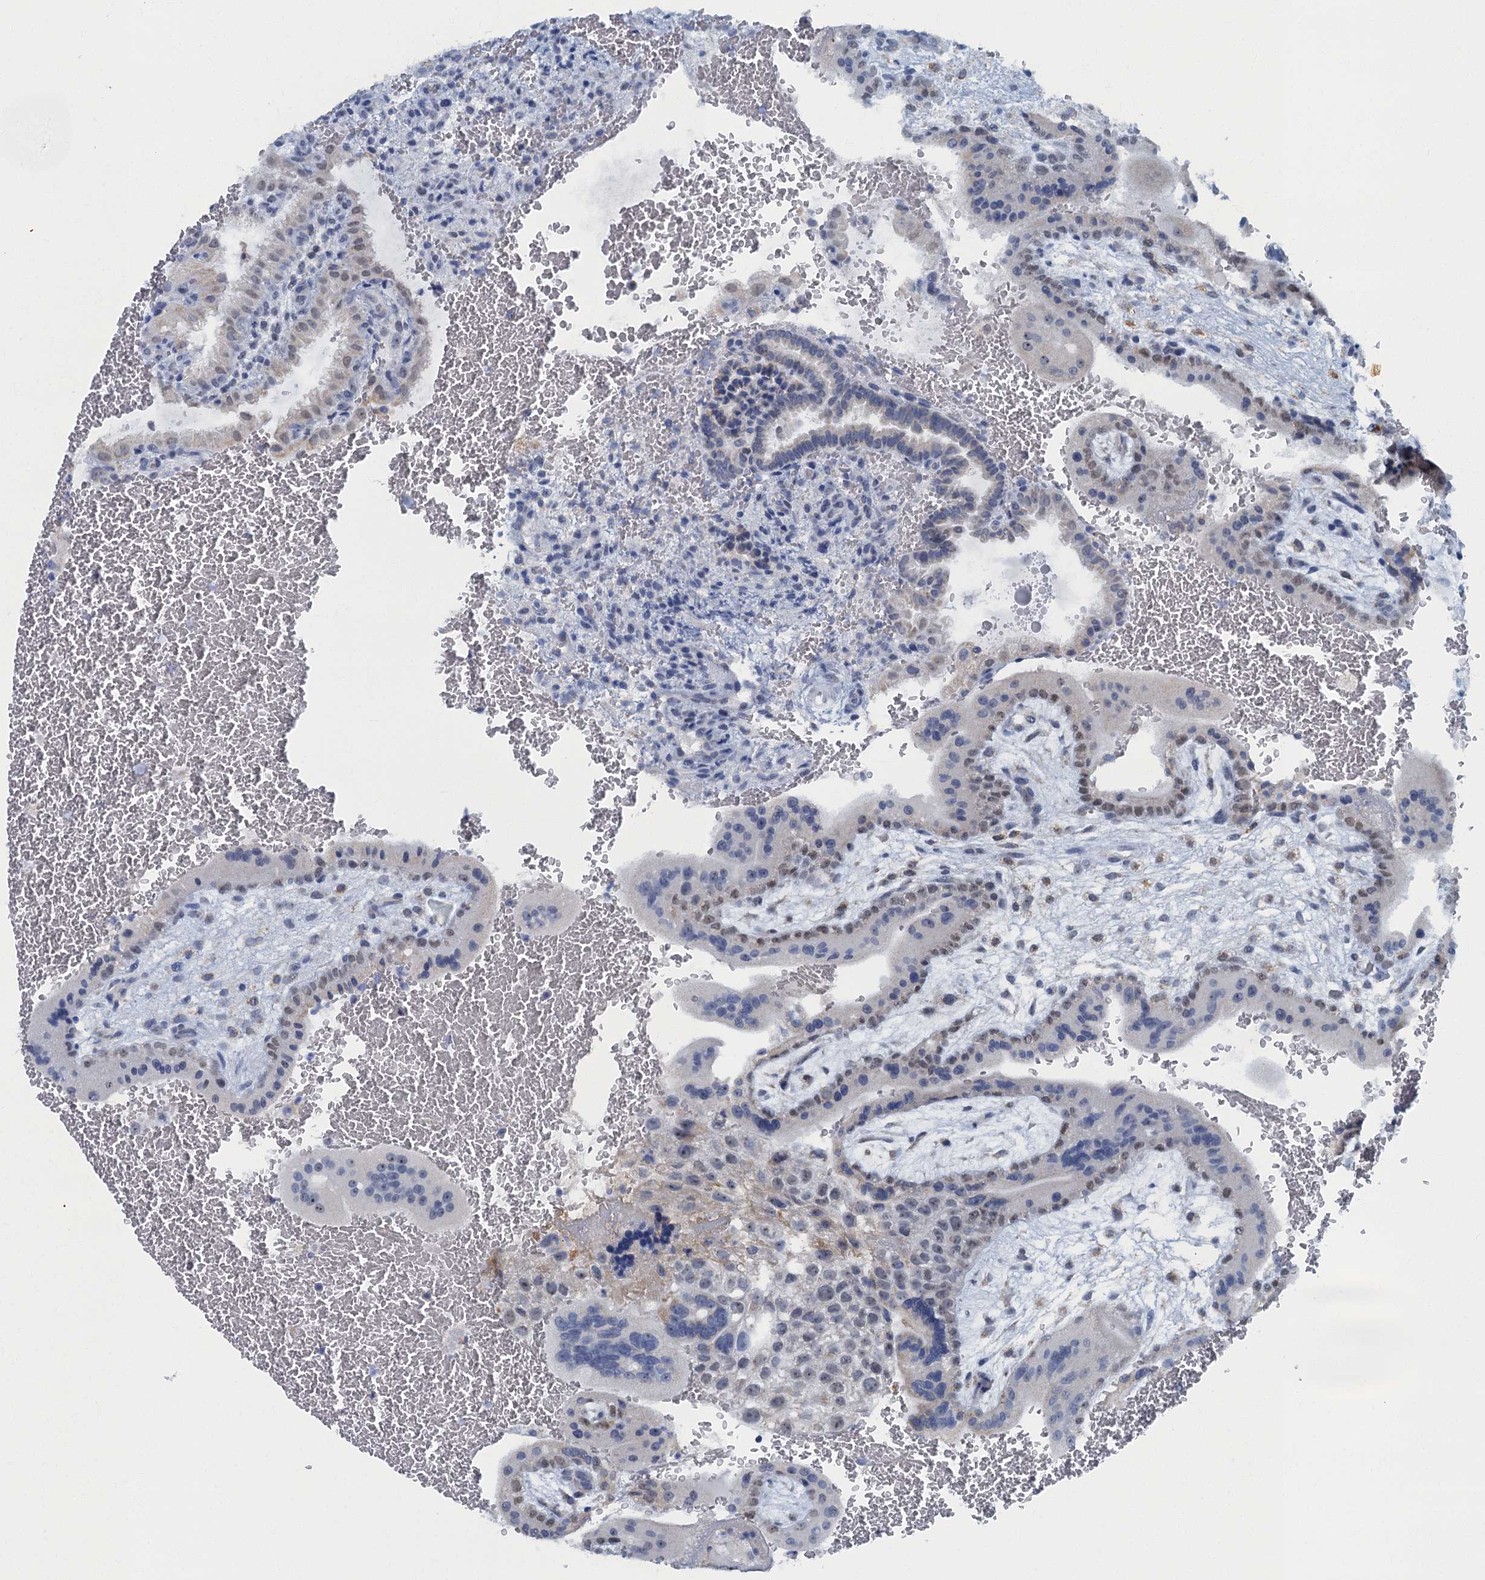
{"staining": {"intensity": "weak", "quantity": "25%-75%", "location": "nuclear"}, "tissue": "placenta", "cell_type": "Trophoblastic cells", "image_type": "normal", "snomed": [{"axis": "morphology", "description": "Normal tissue, NOS"}, {"axis": "topography", "description": "Placenta"}], "caption": "DAB (3,3'-diaminobenzidine) immunohistochemical staining of normal human placenta exhibits weak nuclear protein staining in about 25%-75% of trophoblastic cells. (Brightfield microscopy of DAB IHC at high magnification).", "gene": "RAD9B", "patient": {"sex": "female", "age": 35}}